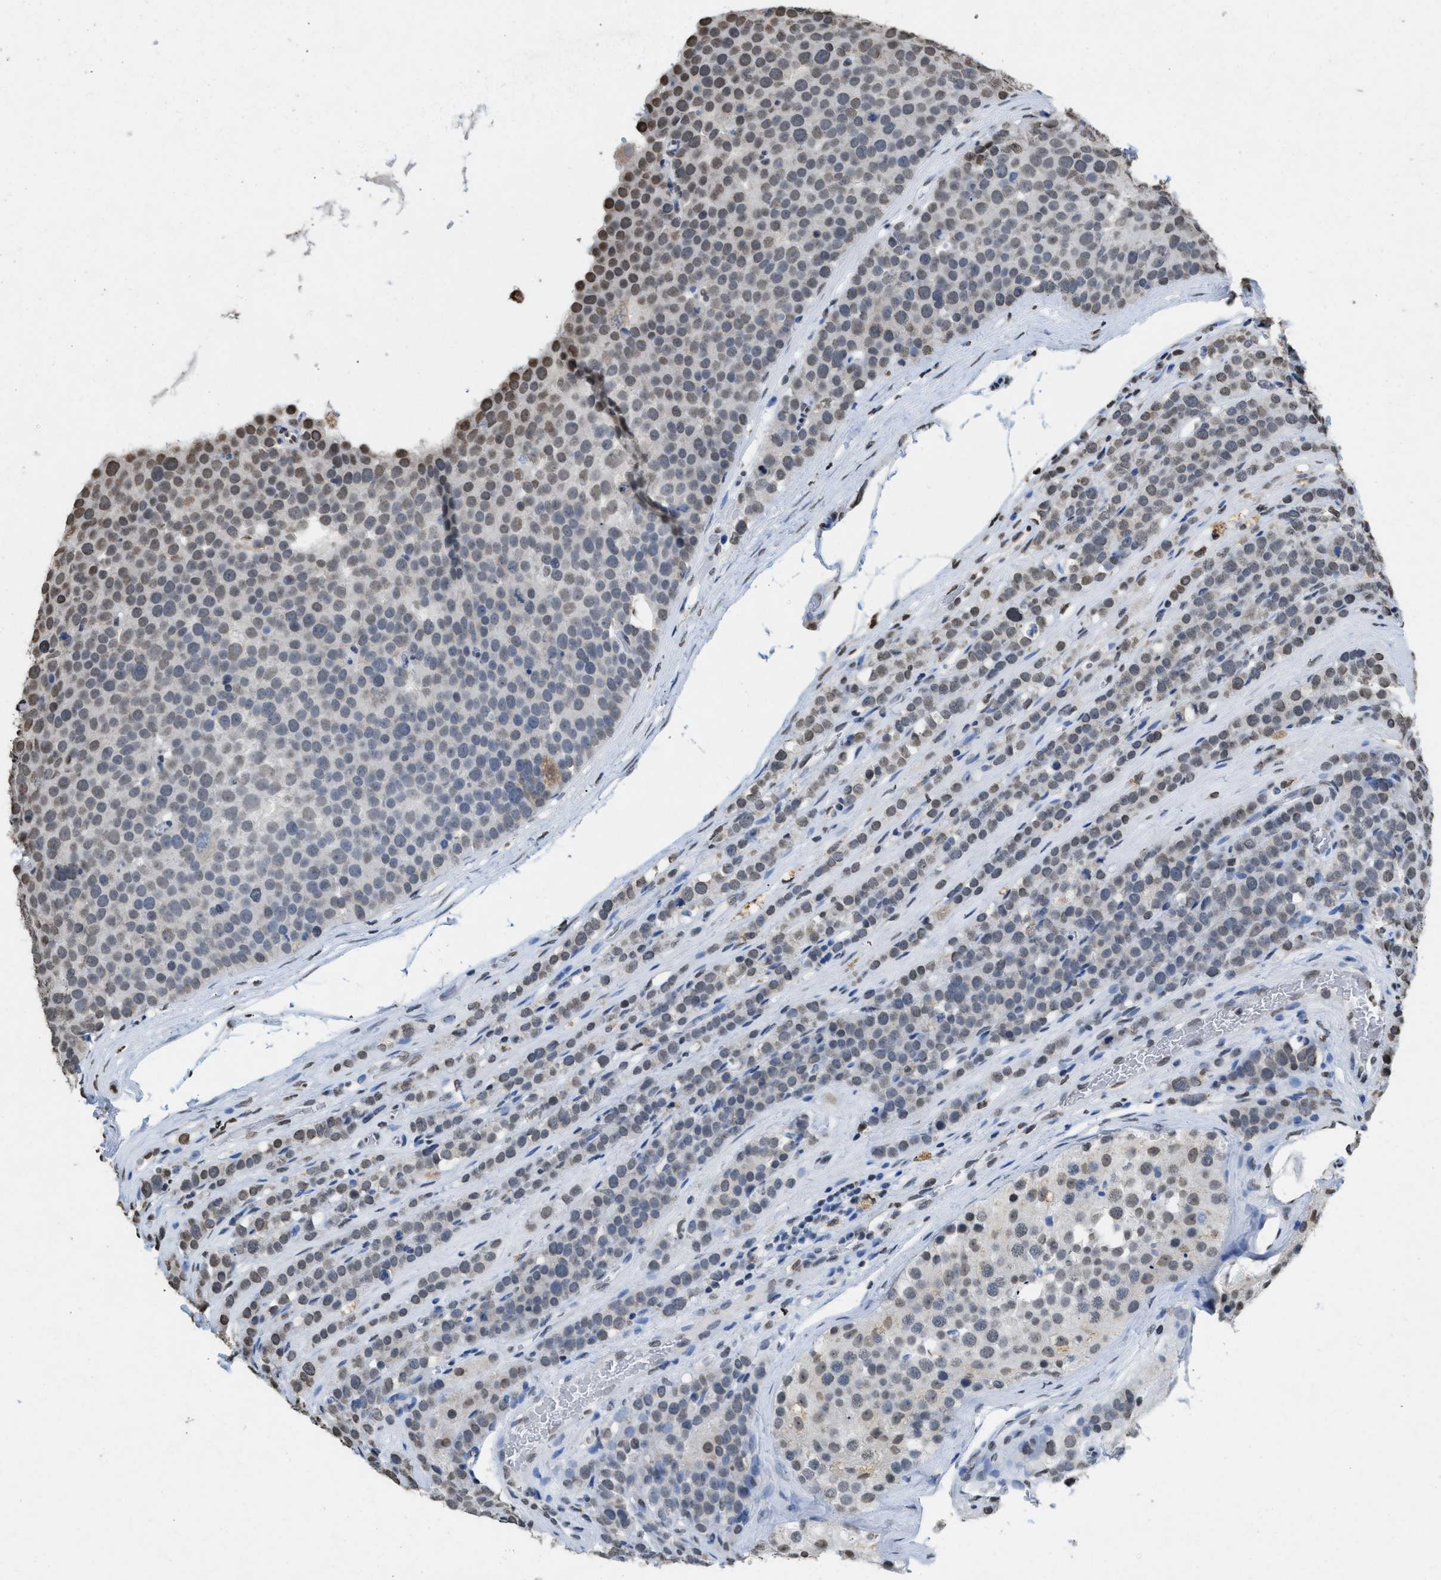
{"staining": {"intensity": "weak", "quantity": "25%-75%", "location": "nuclear"}, "tissue": "testis cancer", "cell_type": "Tumor cells", "image_type": "cancer", "snomed": [{"axis": "morphology", "description": "Seminoma, NOS"}, {"axis": "topography", "description": "Testis"}], "caption": "Immunohistochemical staining of human testis cancer displays low levels of weak nuclear protein expression in approximately 25%-75% of tumor cells.", "gene": "NUP88", "patient": {"sex": "male", "age": 71}}